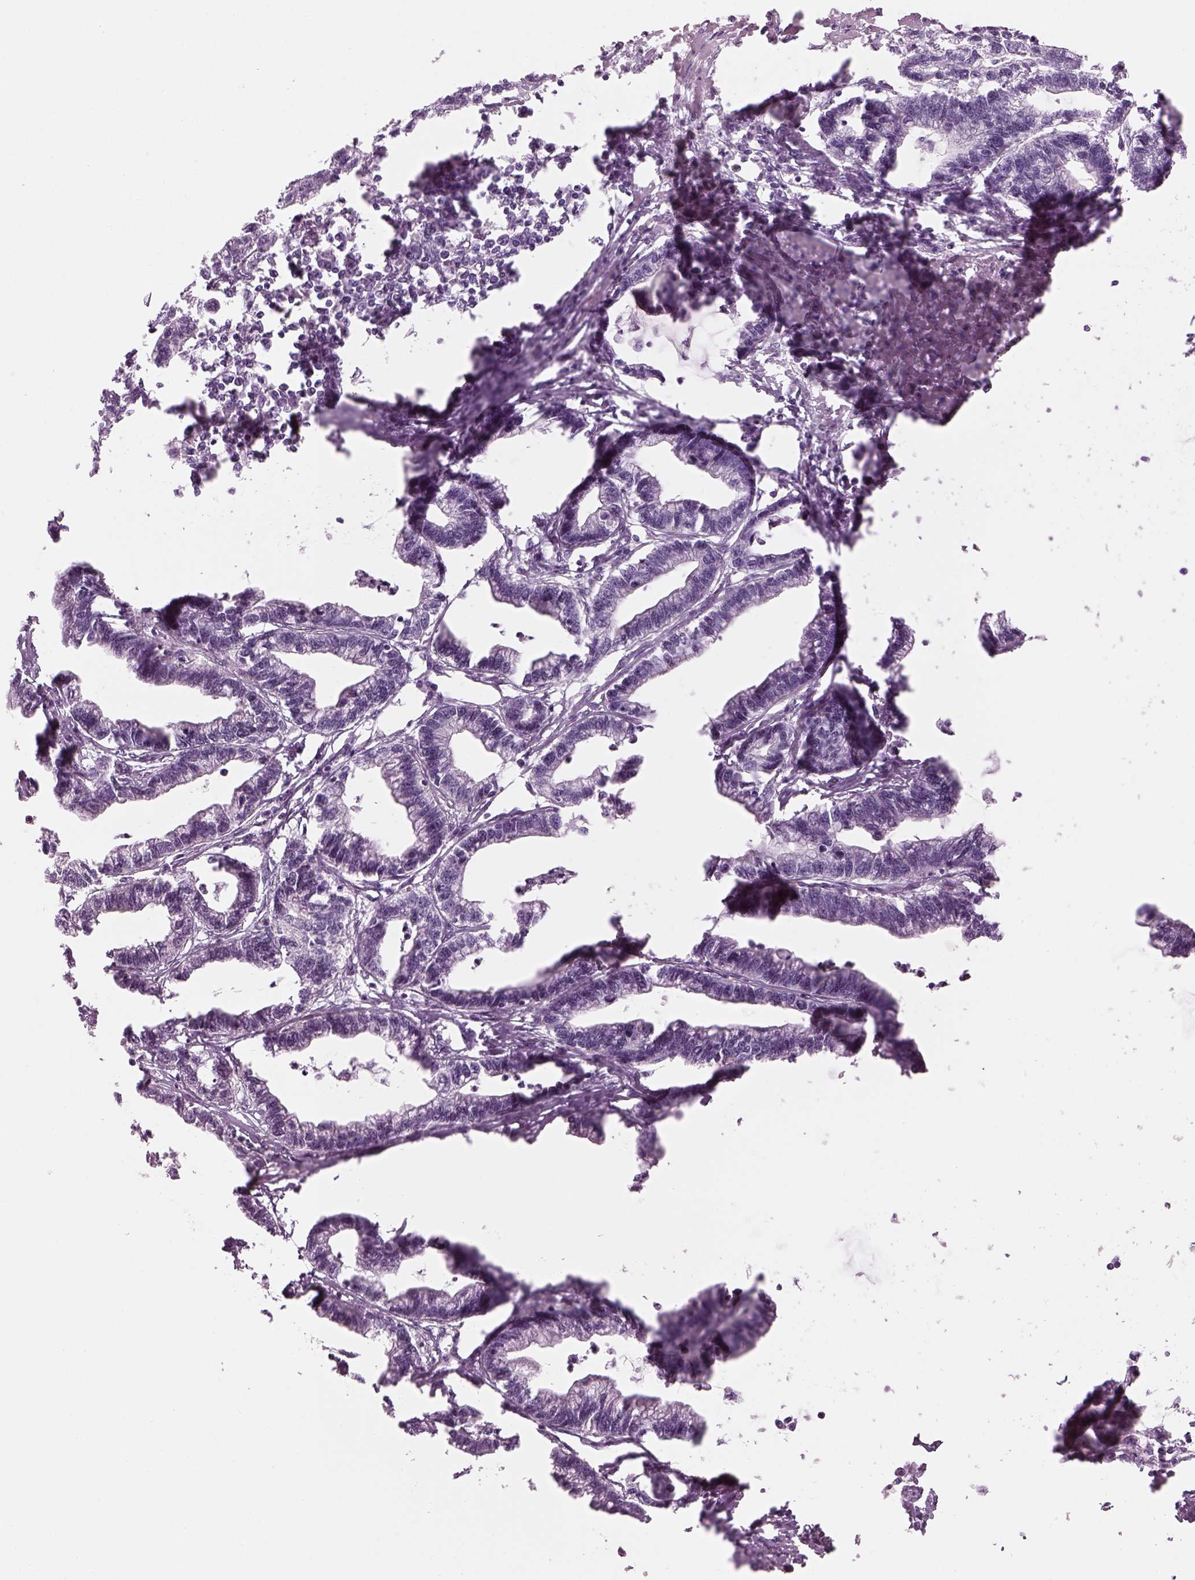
{"staining": {"intensity": "negative", "quantity": "none", "location": "none"}, "tissue": "stomach cancer", "cell_type": "Tumor cells", "image_type": "cancer", "snomed": [{"axis": "morphology", "description": "Adenocarcinoma, NOS"}, {"axis": "topography", "description": "Stomach"}], "caption": "Tumor cells show no significant positivity in stomach adenocarcinoma.", "gene": "SAG", "patient": {"sex": "male", "age": 83}}